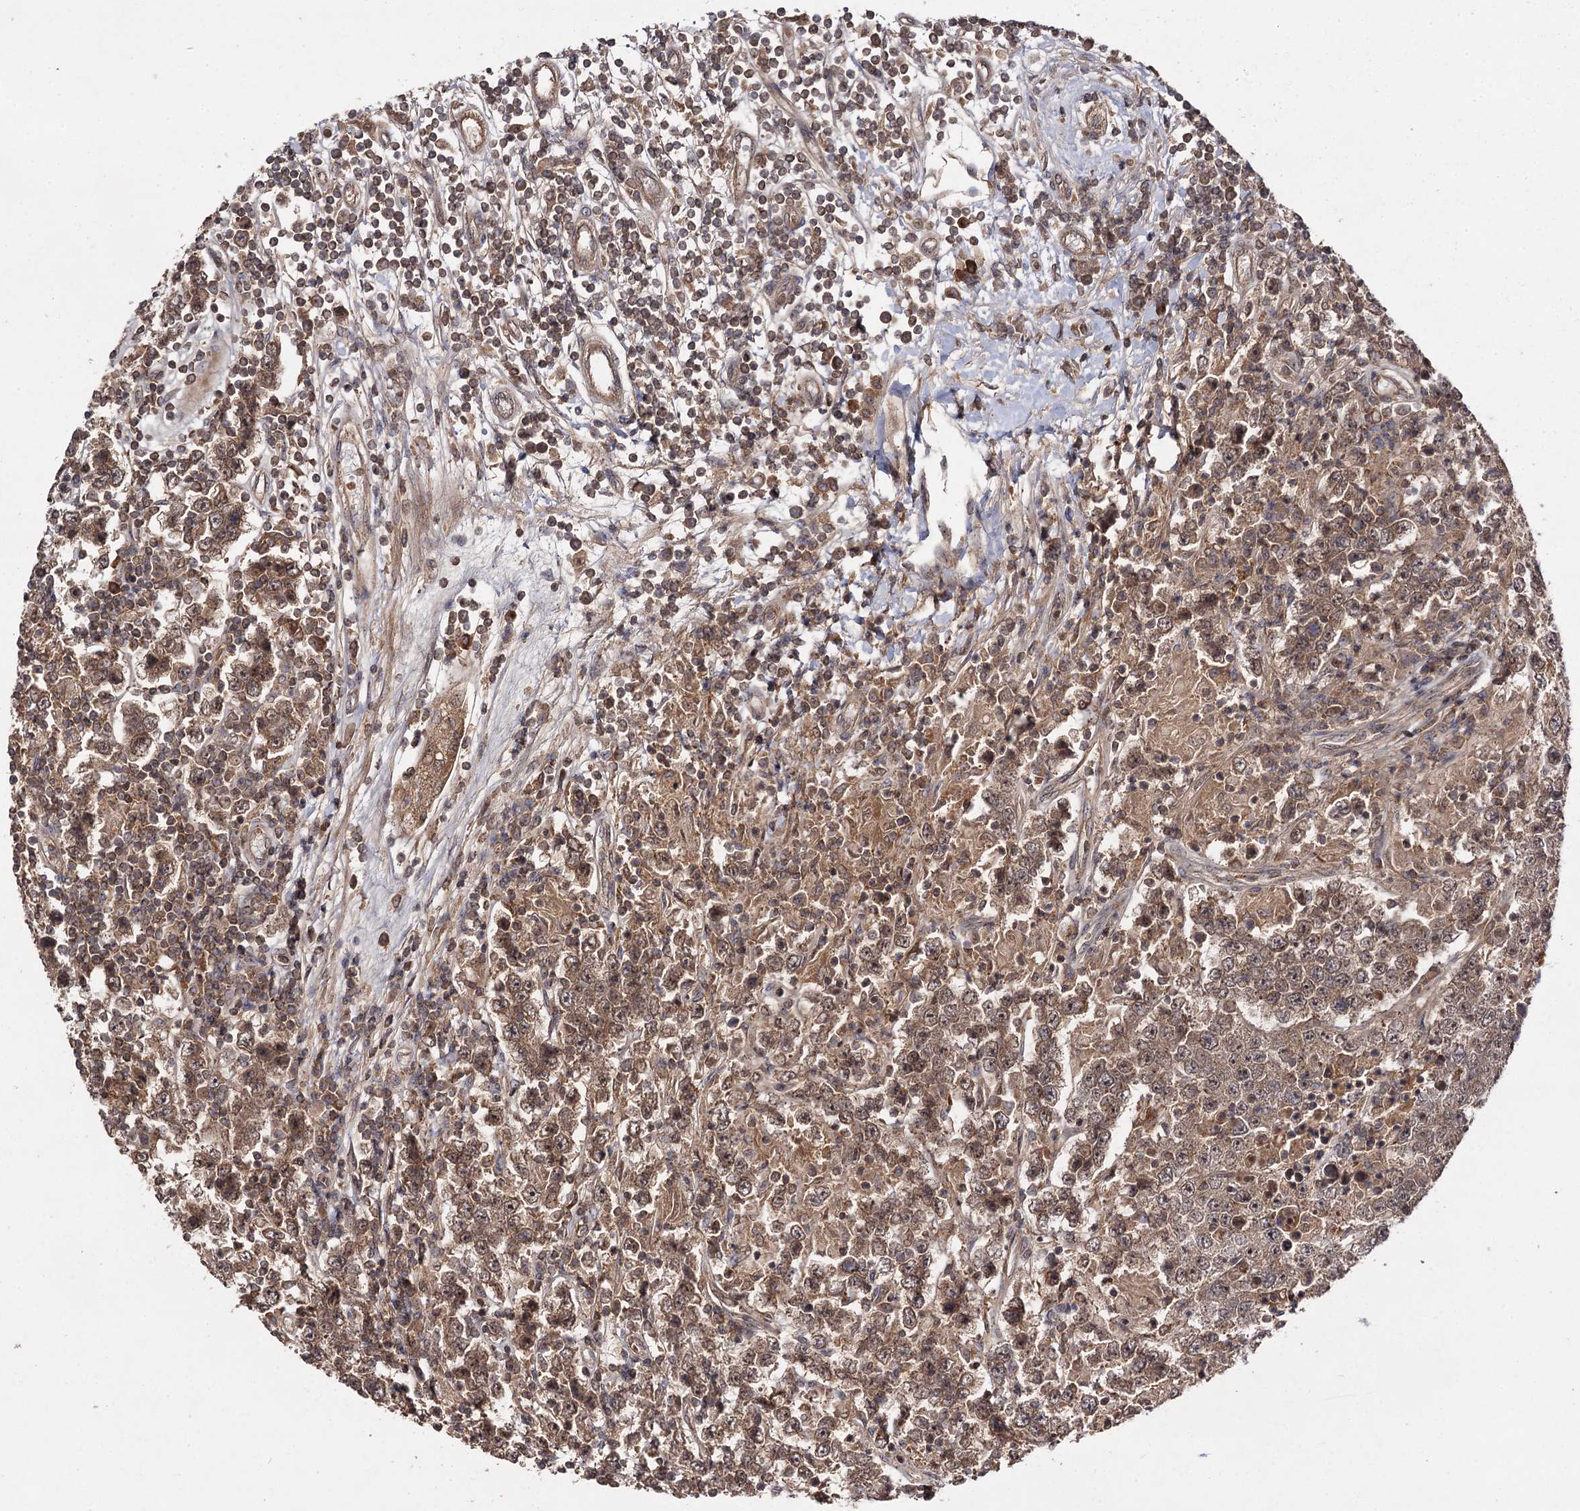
{"staining": {"intensity": "moderate", "quantity": ">75%", "location": "cytoplasmic/membranous"}, "tissue": "testis cancer", "cell_type": "Tumor cells", "image_type": "cancer", "snomed": [{"axis": "morphology", "description": "Normal tissue, NOS"}, {"axis": "morphology", "description": "Urothelial carcinoma, High grade"}, {"axis": "morphology", "description": "Seminoma, NOS"}, {"axis": "morphology", "description": "Carcinoma, Embryonal, NOS"}, {"axis": "topography", "description": "Urinary bladder"}, {"axis": "topography", "description": "Testis"}], "caption": "Protein expression analysis of embryonal carcinoma (testis) displays moderate cytoplasmic/membranous staining in about >75% of tumor cells.", "gene": "KXD1", "patient": {"sex": "male", "age": 41}}